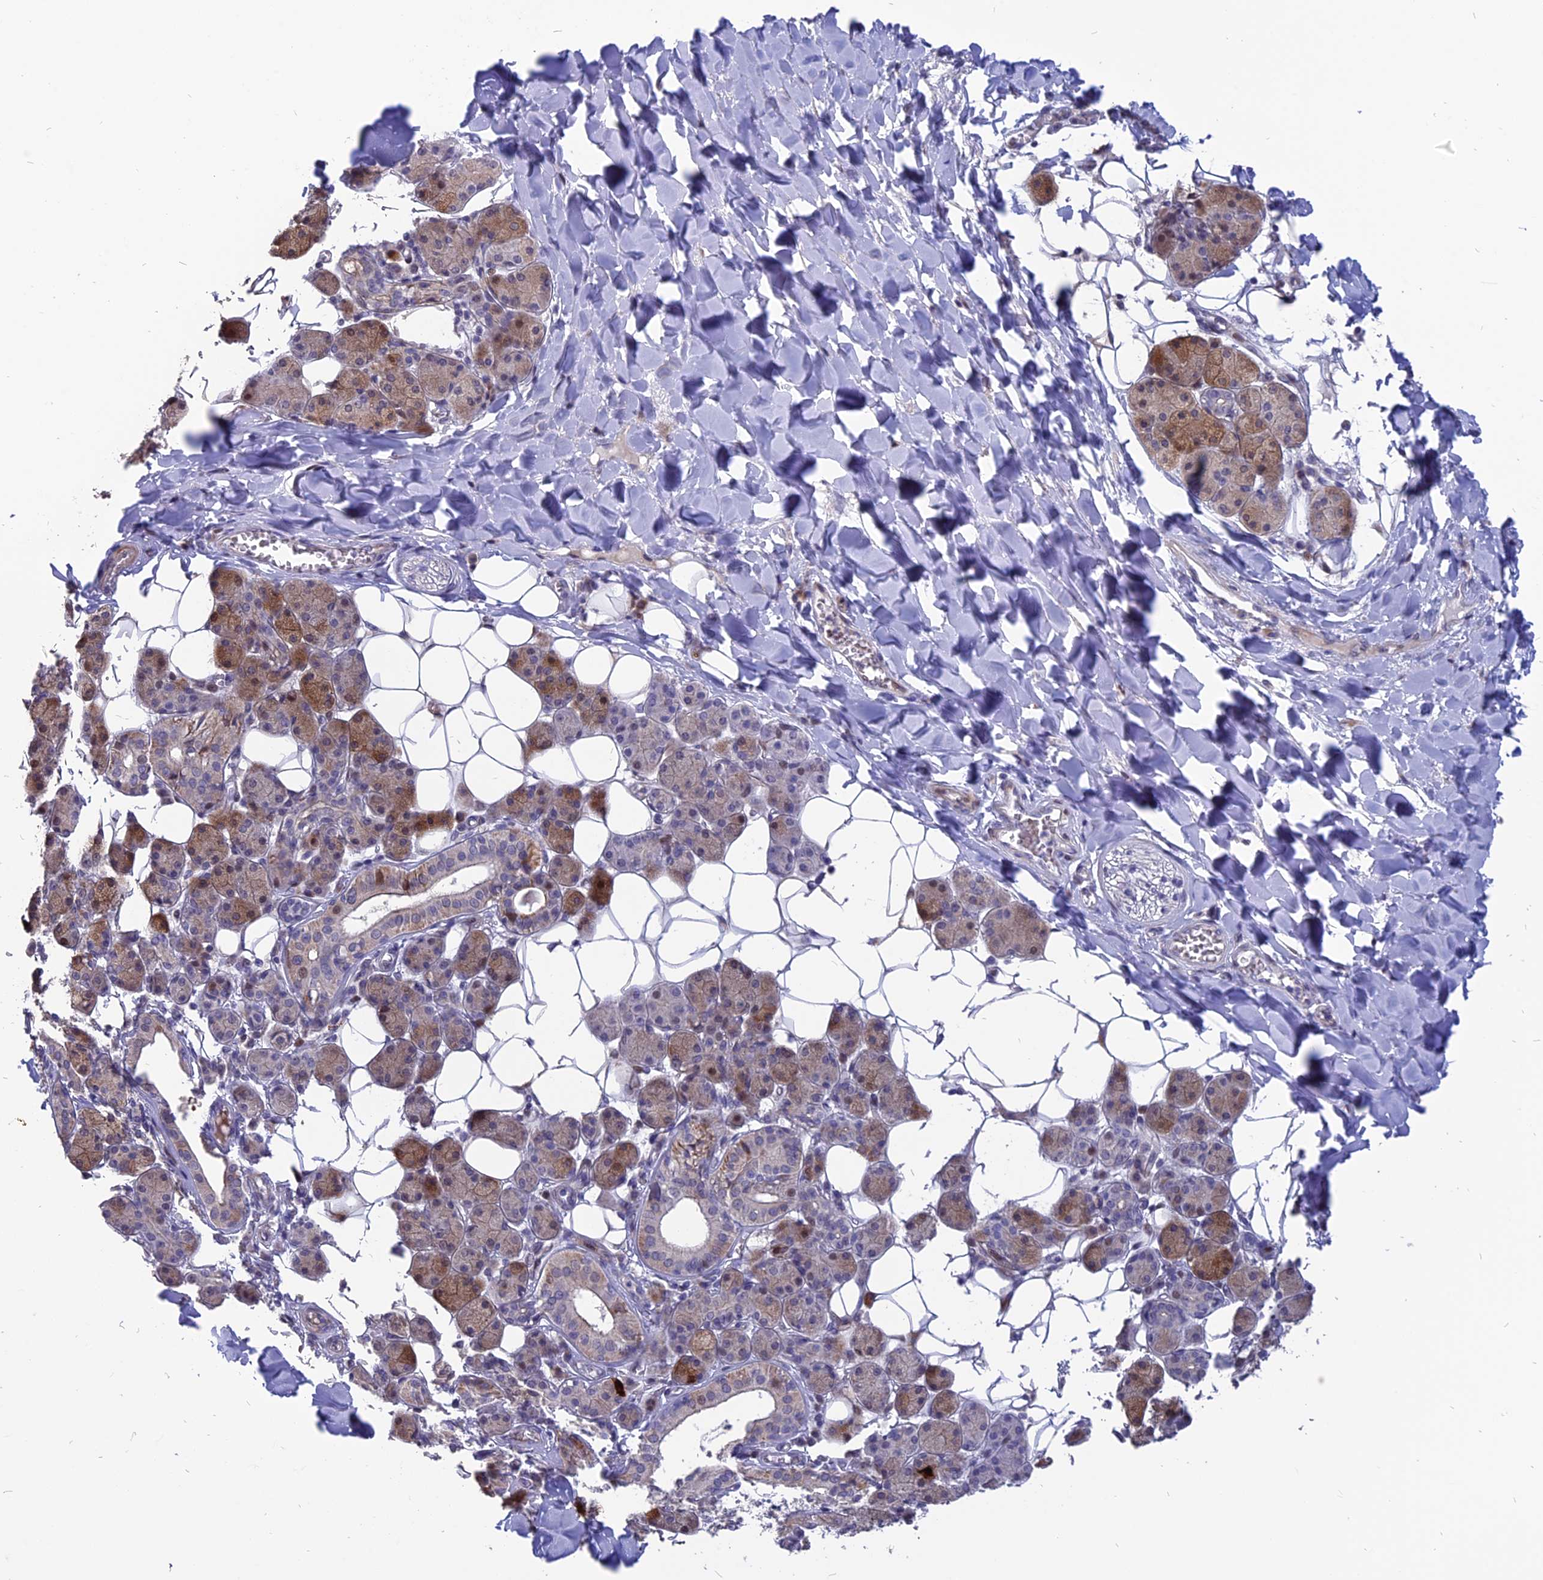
{"staining": {"intensity": "moderate", "quantity": "25%-75%", "location": "cytoplasmic/membranous,nuclear"}, "tissue": "salivary gland", "cell_type": "Glandular cells", "image_type": "normal", "snomed": [{"axis": "morphology", "description": "Normal tissue, NOS"}, {"axis": "topography", "description": "Salivary gland"}], "caption": "Glandular cells reveal moderate cytoplasmic/membranous,nuclear positivity in about 25%-75% of cells in unremarkable salivary gland. The protein of interest is stained brown, and the nuclei are stained in blue (DAB (3,3'-diaminobenzidine) IHC with brightfield microscopy, high magnification).", "gene": "TMEM263", "patient": {"sex": "female", "age": 33}}